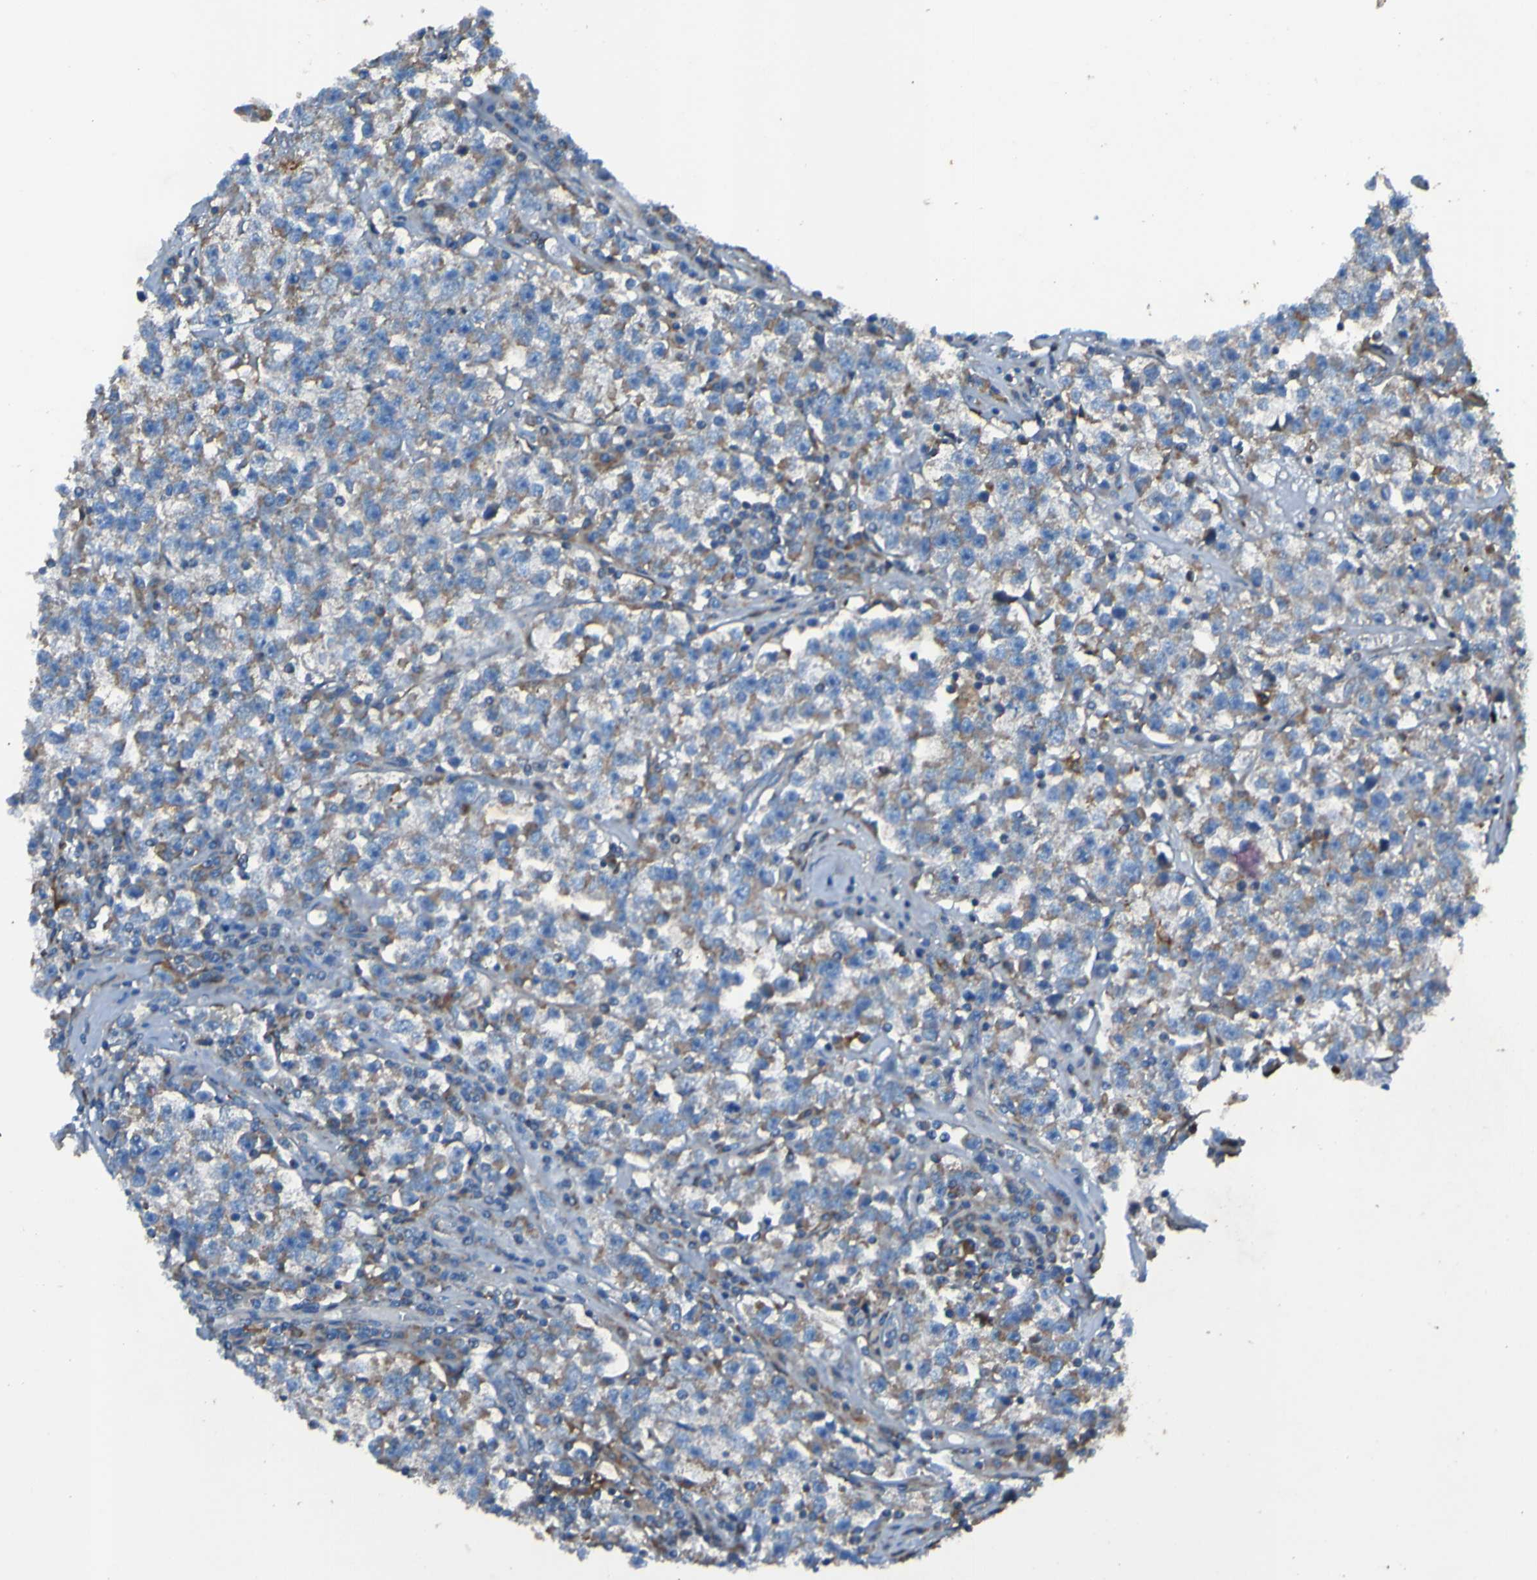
{"staining": {"intensity": "moderate", "quantity": ">75%", "location": "cytoplasmic/membranous"}, "tissue": "testis cancer", "cell_type": "Tumor cells", "image_type": "cancer", "snomed": [{"axis": "morphology", "description": "Seminoma, NOS"}, {"axis": "topography", "description": "Testis"}], "caption": "Immunohistochemical staining of human testis cancer shows moderate cytoplasmic/membranous protein staining in about >75% of tumor cells.", "gene": "RAB5B", "patient": {"sex": "male", "age": 22}}